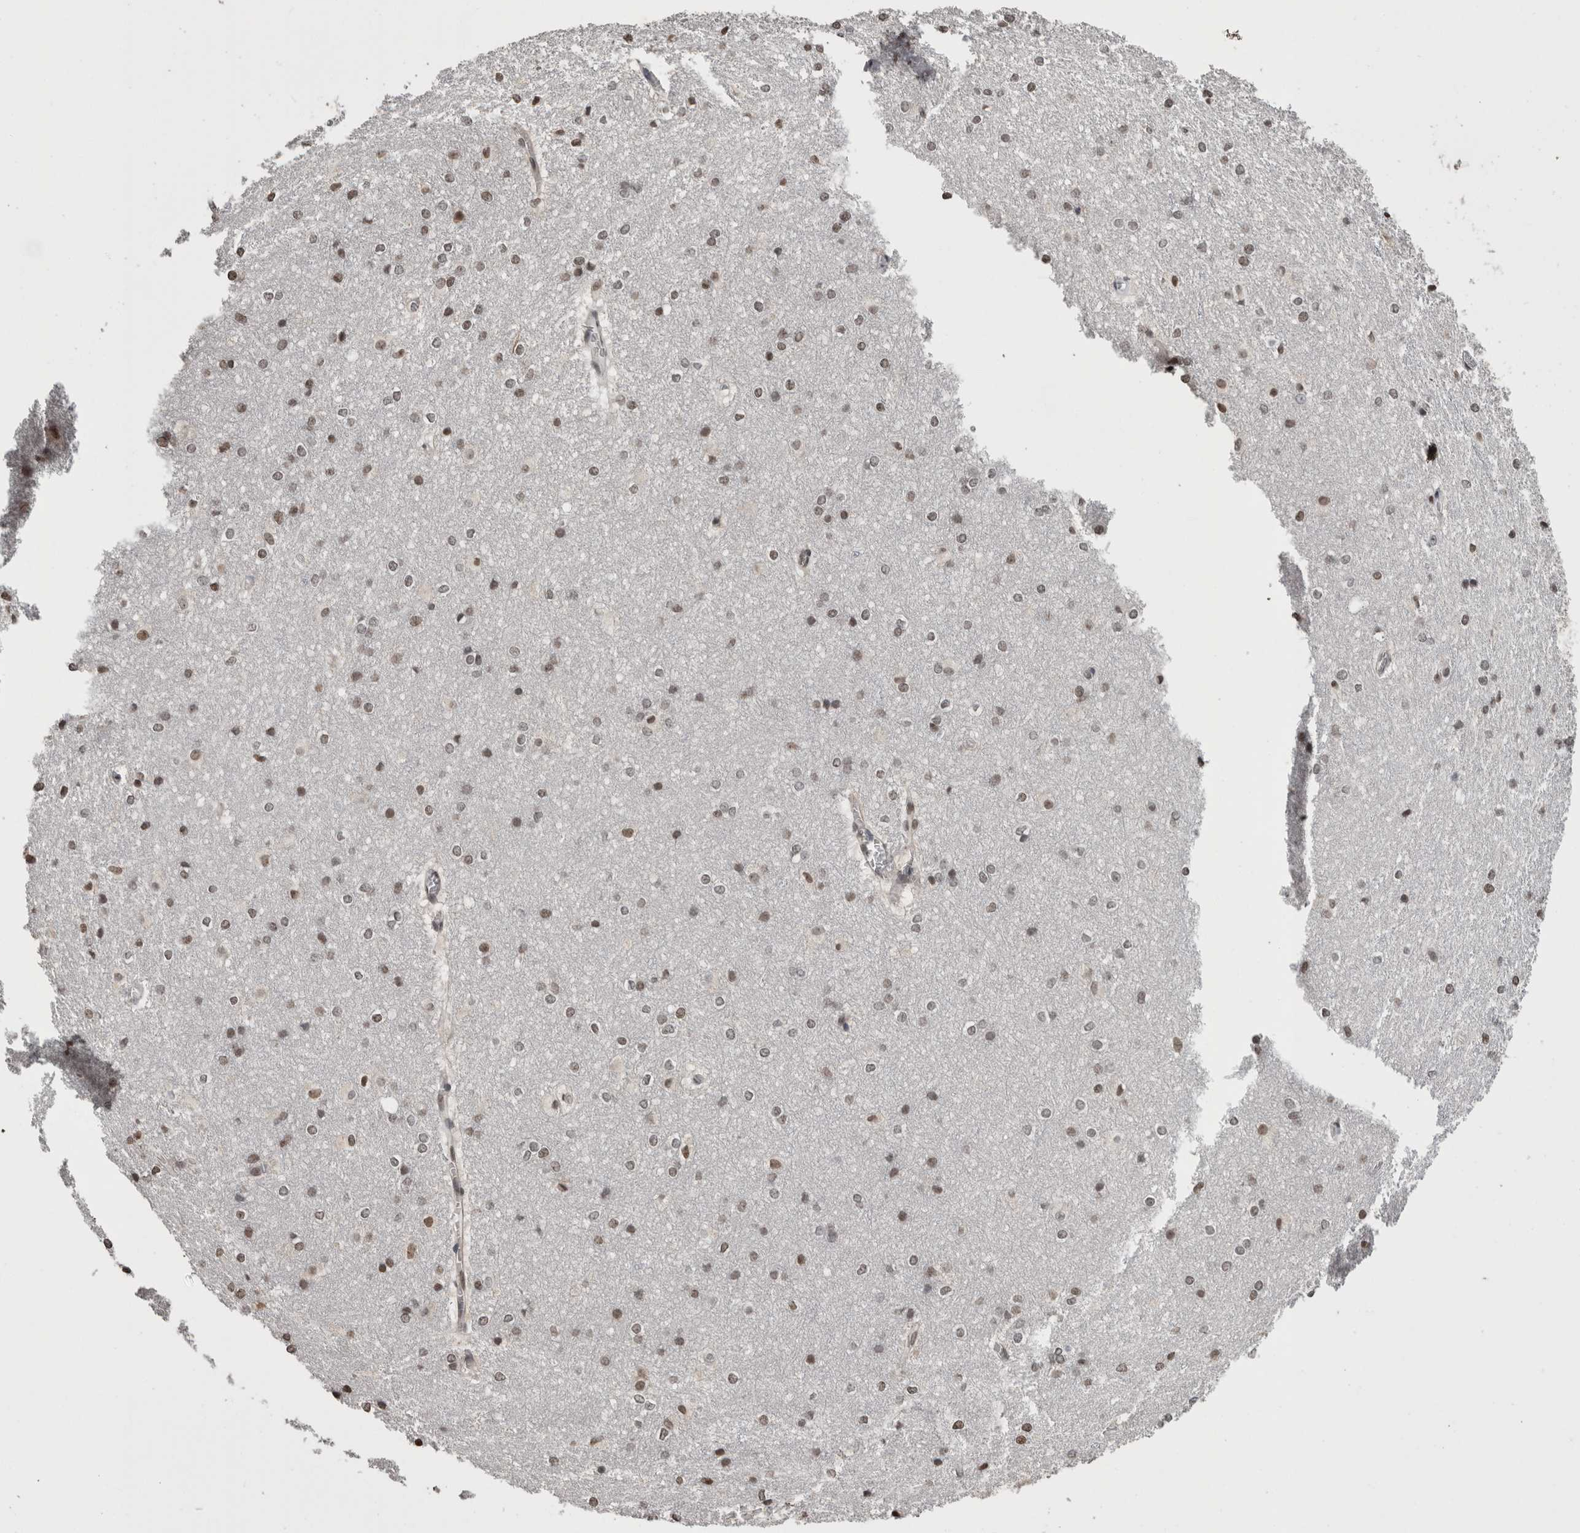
{"staining": {"intensity": "strong", "quantity": "25%-75%", "location": "nuclear"}, "tissue": "caudate", "cell_type": "Glial cells", "image_type": "normal", "snomed": [{"axis": "morphology", "description": "Normal tissue, NOS"}, {"axis": "topography", "description": "Lateral ventricle wall"}], "caption": "The histopathology image shows a brown stain indicating the presence of a protein in the nuclear of glial cells in caudate. (Stains: DAB in brown, nuclei in blue, Microscopy: brightfield microscopy at high magnification).", "gene": "ZBTB11", "patient": {"sex": "female", "age": 19}}